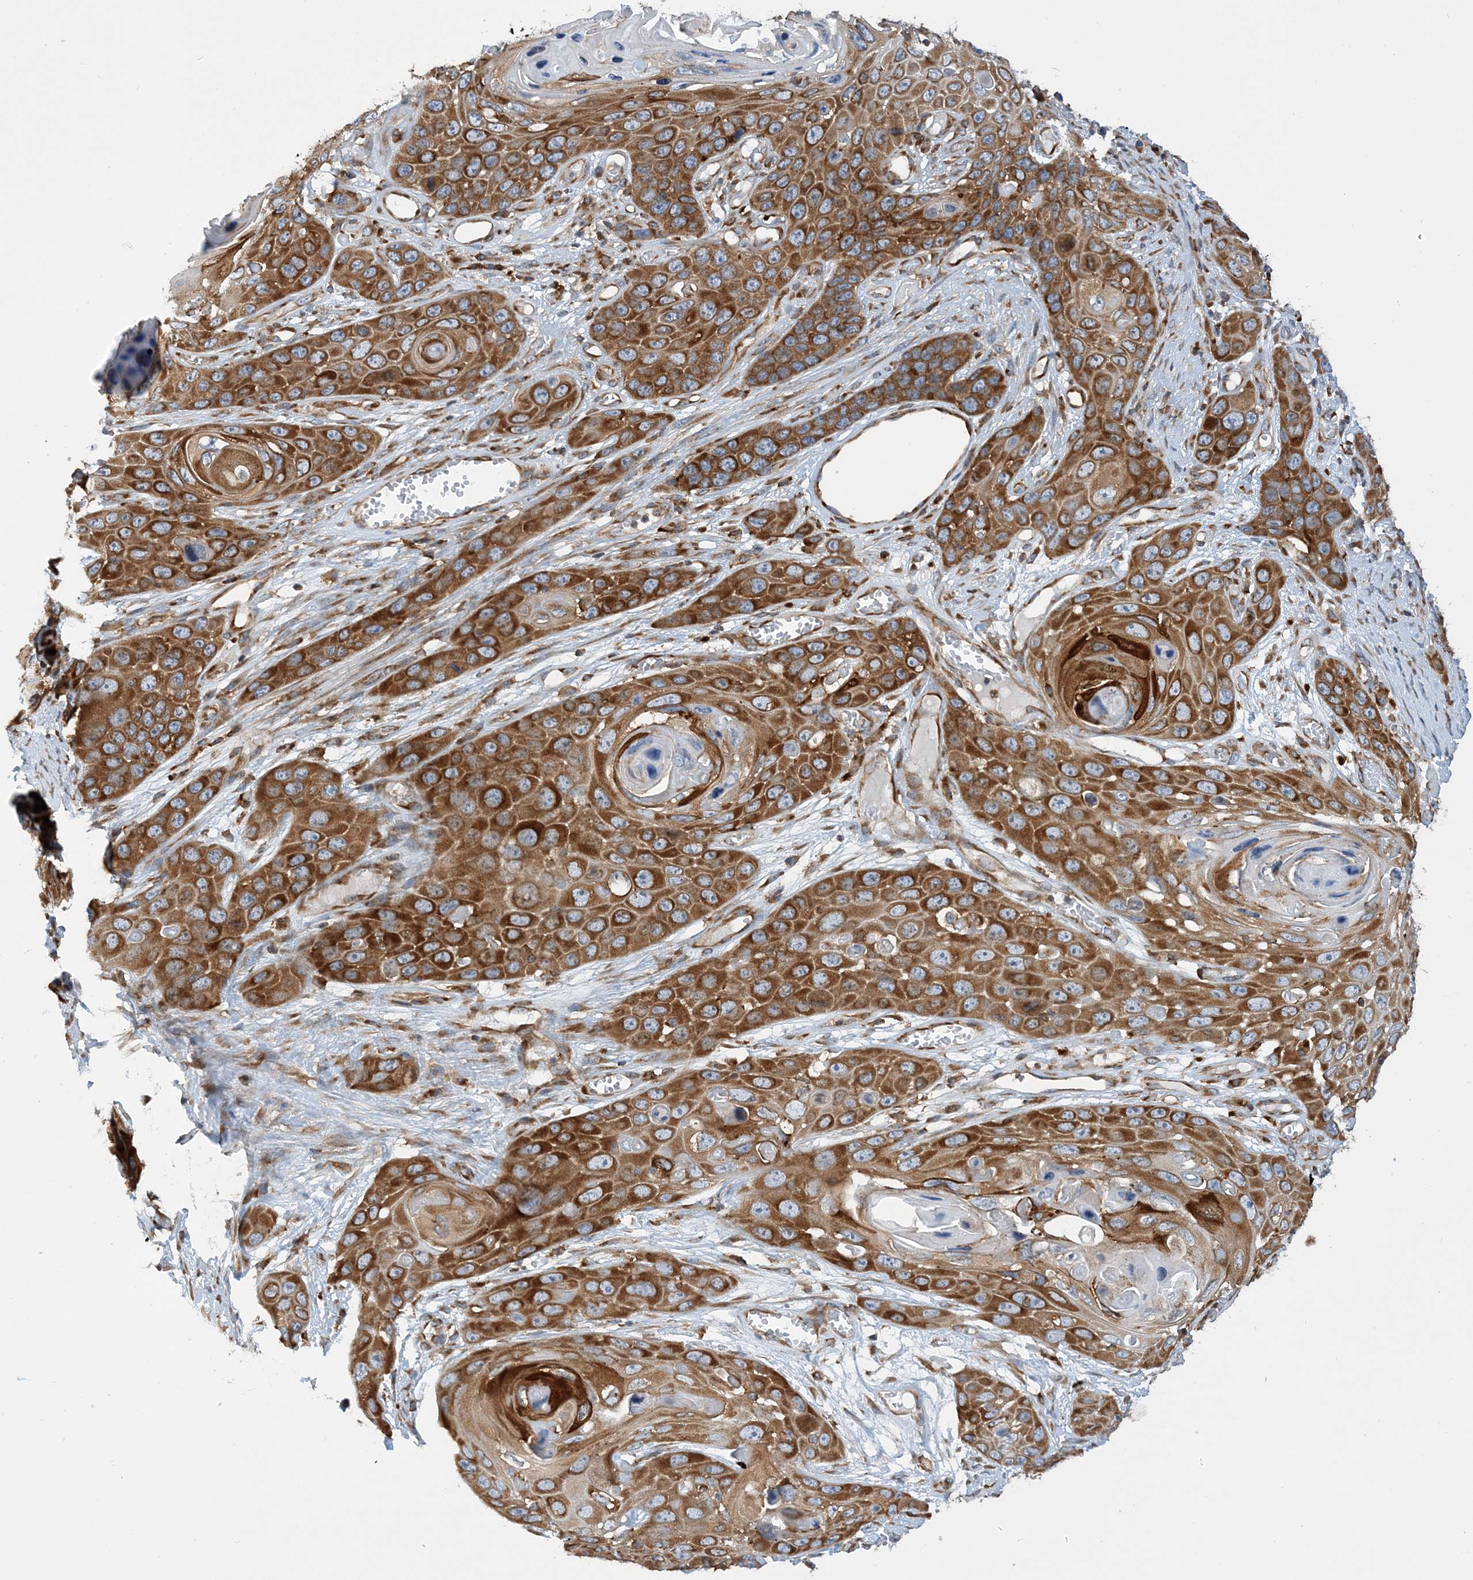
{"staining": {"intensity": "strong", "quantity": ">75%", "location": "cytoplasmic/membranous"}, "tissue": "skin cancer", "cell_type": "Tumor cells", "image_type": "cancer", "snomed": [{"axis": "morphology", "description": "Squamous cell carcinoma, NOS"}, {"axis": "topography", "description": "Skin"}], "caption": "There is high levels of strong cytoplasmic/membranous positivity in tumor cells of skin cancer, as demonstrated by immunohistochemical staining (brown color).", "gene": "LARP4B", "patient": {"sex": "male", "age": 55}}